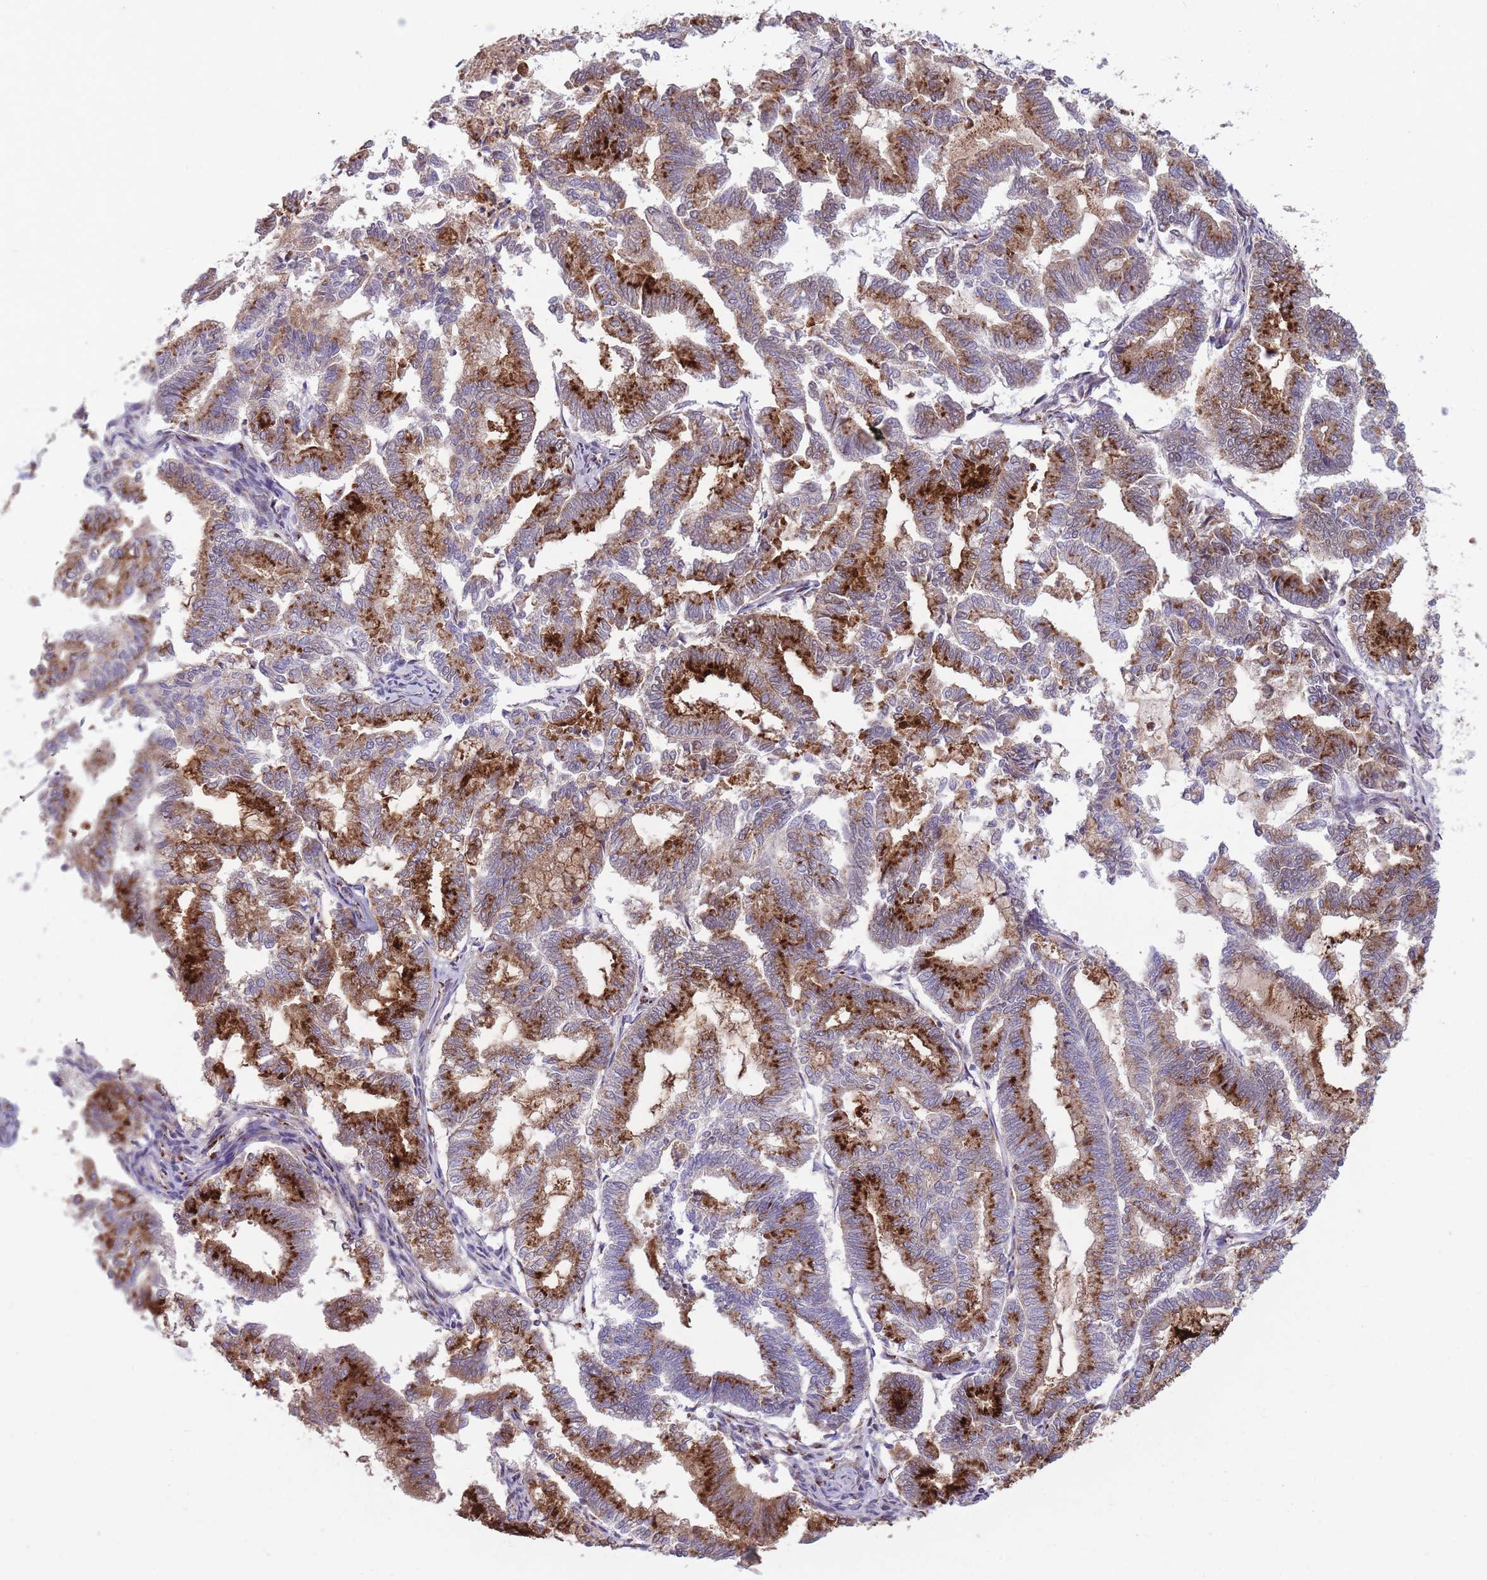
{"staining": {"intensity": "strong", "quantity": ">75%", "location": "cytoplasmic/membranous"}, "tissue": "endometrial cancer", "cell_type": "Tumor cells", "image_type": "cancer", "snomed": [{"axis": "morphology", "description": "Adenocarcinoma, NOS"}, {"axis": "topography", "description": "Endometrium"}], "caption": "Tumor cells reveal strong cytoplasmic/membranous positivity in about >75% of cells in adenocarcinoma (endometrial). (DAB (3,3'-diaminobenzidine) = brown stain, brightfield microscopy at high magnification).", "gene": "B4GALT2", "patient": {"sex": "female", "age": 79}}